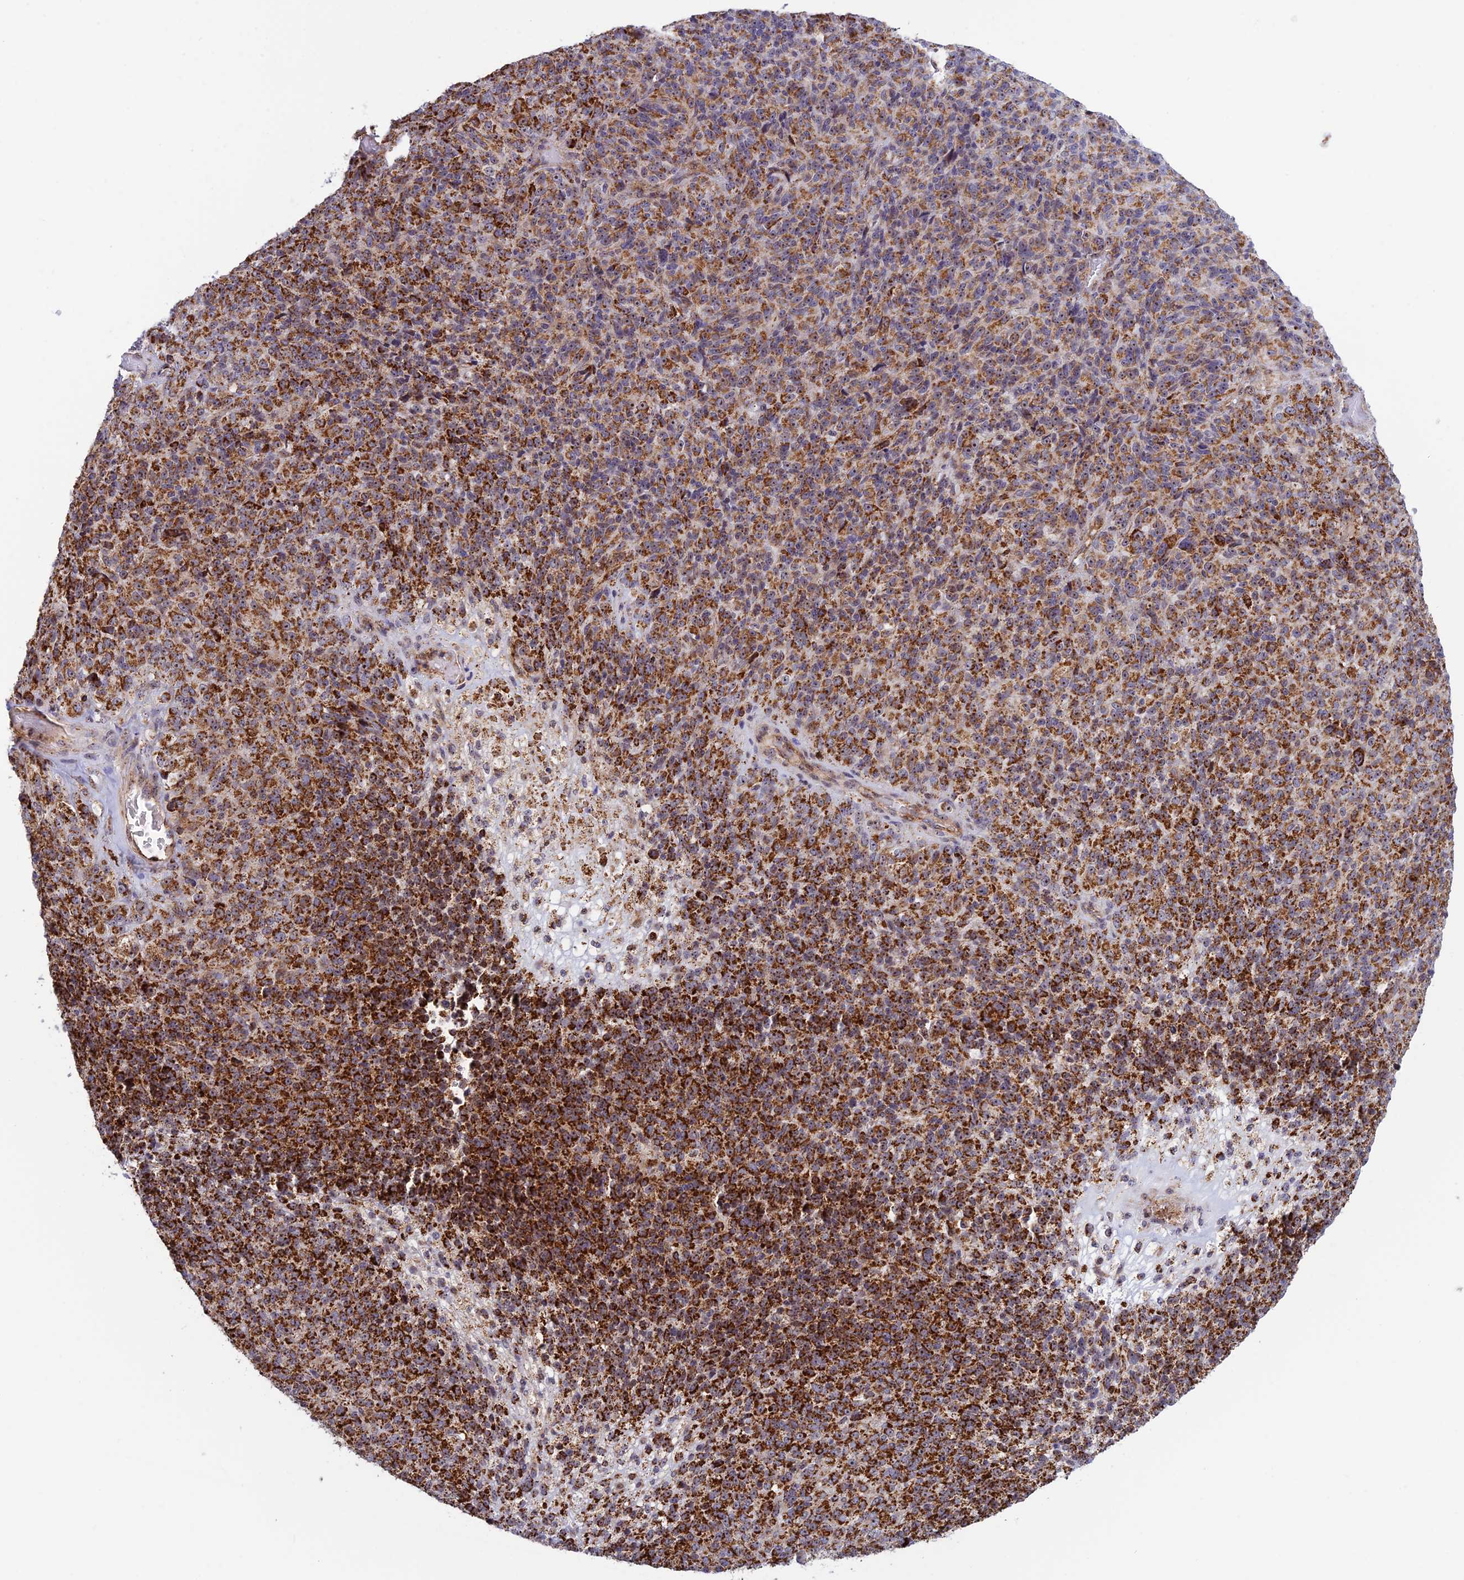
{"staining": {"intensity": "strong", "quantity": ">75%", "location": "cytoplasmic/membranous"}, "tissue": "melanoma", "cell_type": "Tumor cells", "image_type": "cancer", "snomed": [{"axis": "morphology", "description": "Malignant melanoma, Metastatic site"}, {"axis": "topography", "description": "Brain"}], "caption": "A micrograph of human malignant melanoma (metastatic site) stained for a protein displays strong cytoplasmic/membranous brown staining in tumor cells.", "gene": "POLR1G", "patient": {"sex": "female", "age": 56}}